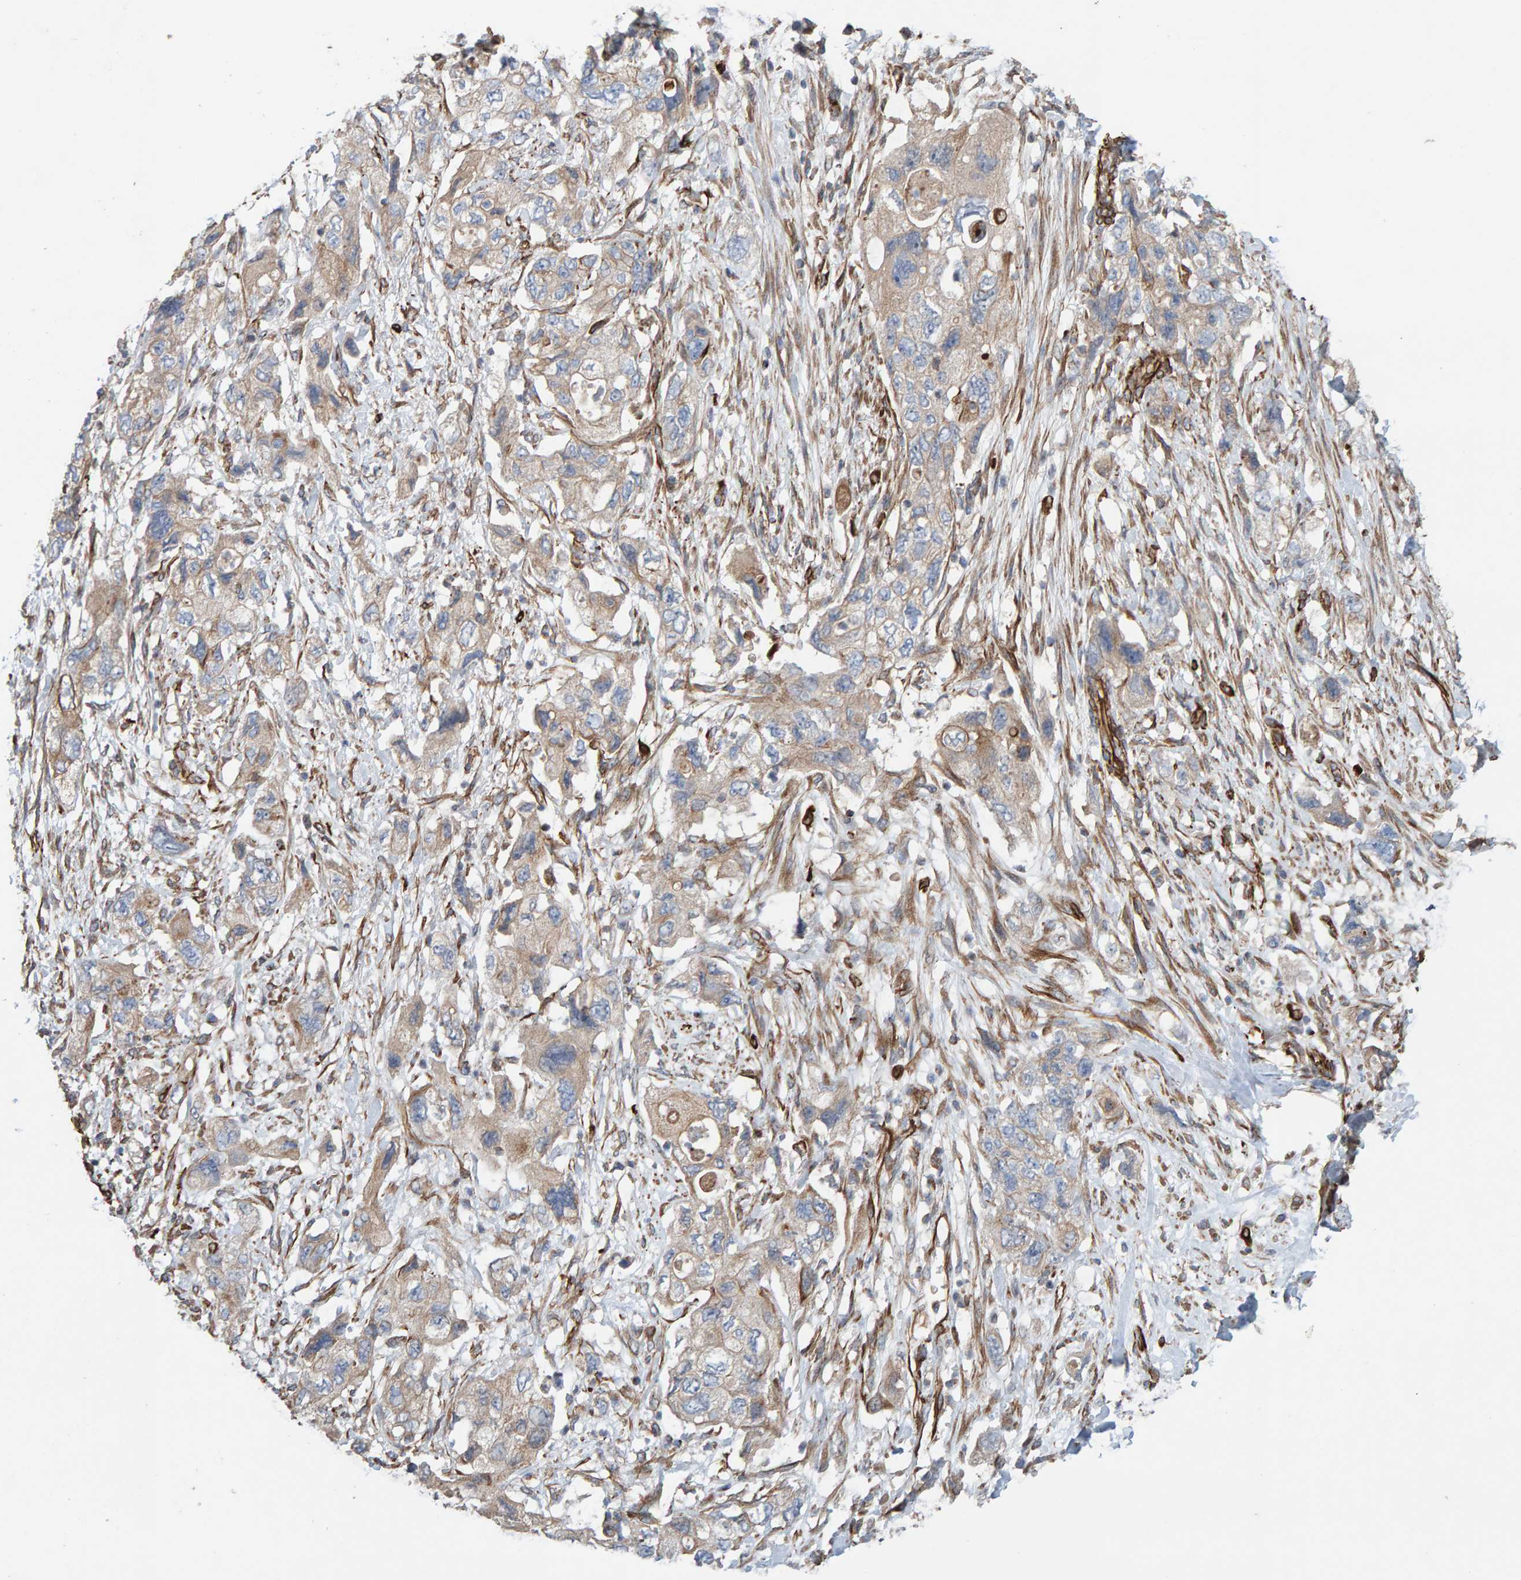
{"staining": {"intensity": "weak", "quantity": "<25%", "location": "cytoplasmic/membranous"}, "tissue": "pancreatic cancer", "cell_type": "Tumor cells", "image_type": "cancer", "snomed": [{"axis": "morphology", "description": "Adenocarcinoma, NOS"}, {"axis": "topography", "description": "Pancreas"}], "caption": "High power microscopy histopathology image of an IHC photomicrograph of pancreatic cancer (adenocarcinoma), revealing no significant positivity in tumor cells.", "gene": "ZNF347", "patient": {"sex": "female", "age": 73}}